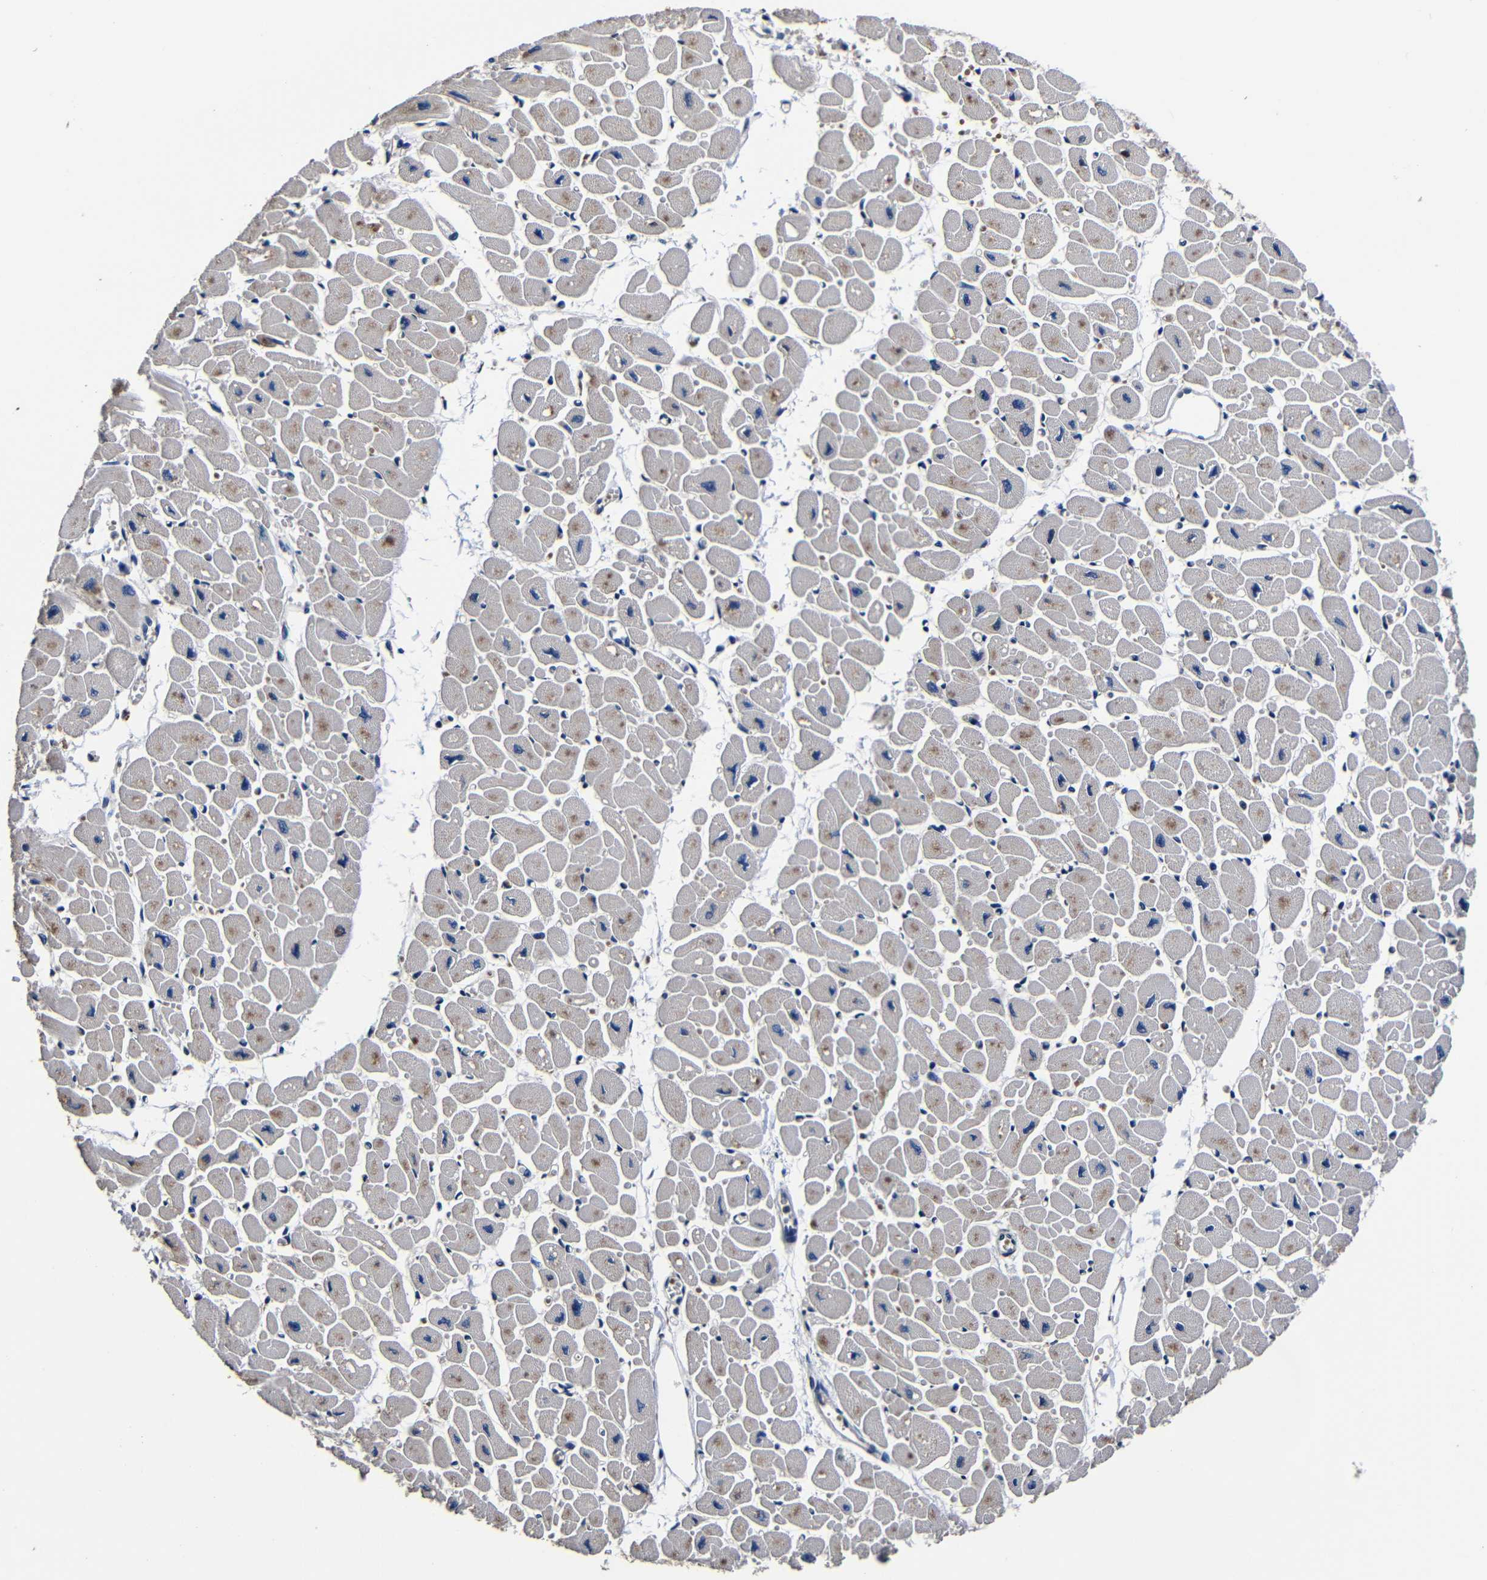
{"staining": {"intensity": "moderate", "quantity": "25%-75%", "location": "cytoplasmic/membranous"}, "tissue": "heart muscle", "cell_type": "Cardiomyocytes", "image_type": "normal", "snomed": [{"axis": "morphology", "description": "Normal tissue, NOS"}, {"axis": "topography", "description": "Heart"}], "caption": "Benign heart muscle displays moderate cytoplasmic/membranous expression in approximately 25%-75% of cardiomyocytes, visualized by immunohistochemistry.", "gene": "SCN9A", "patient": {"sex": "female", "age": 54}}